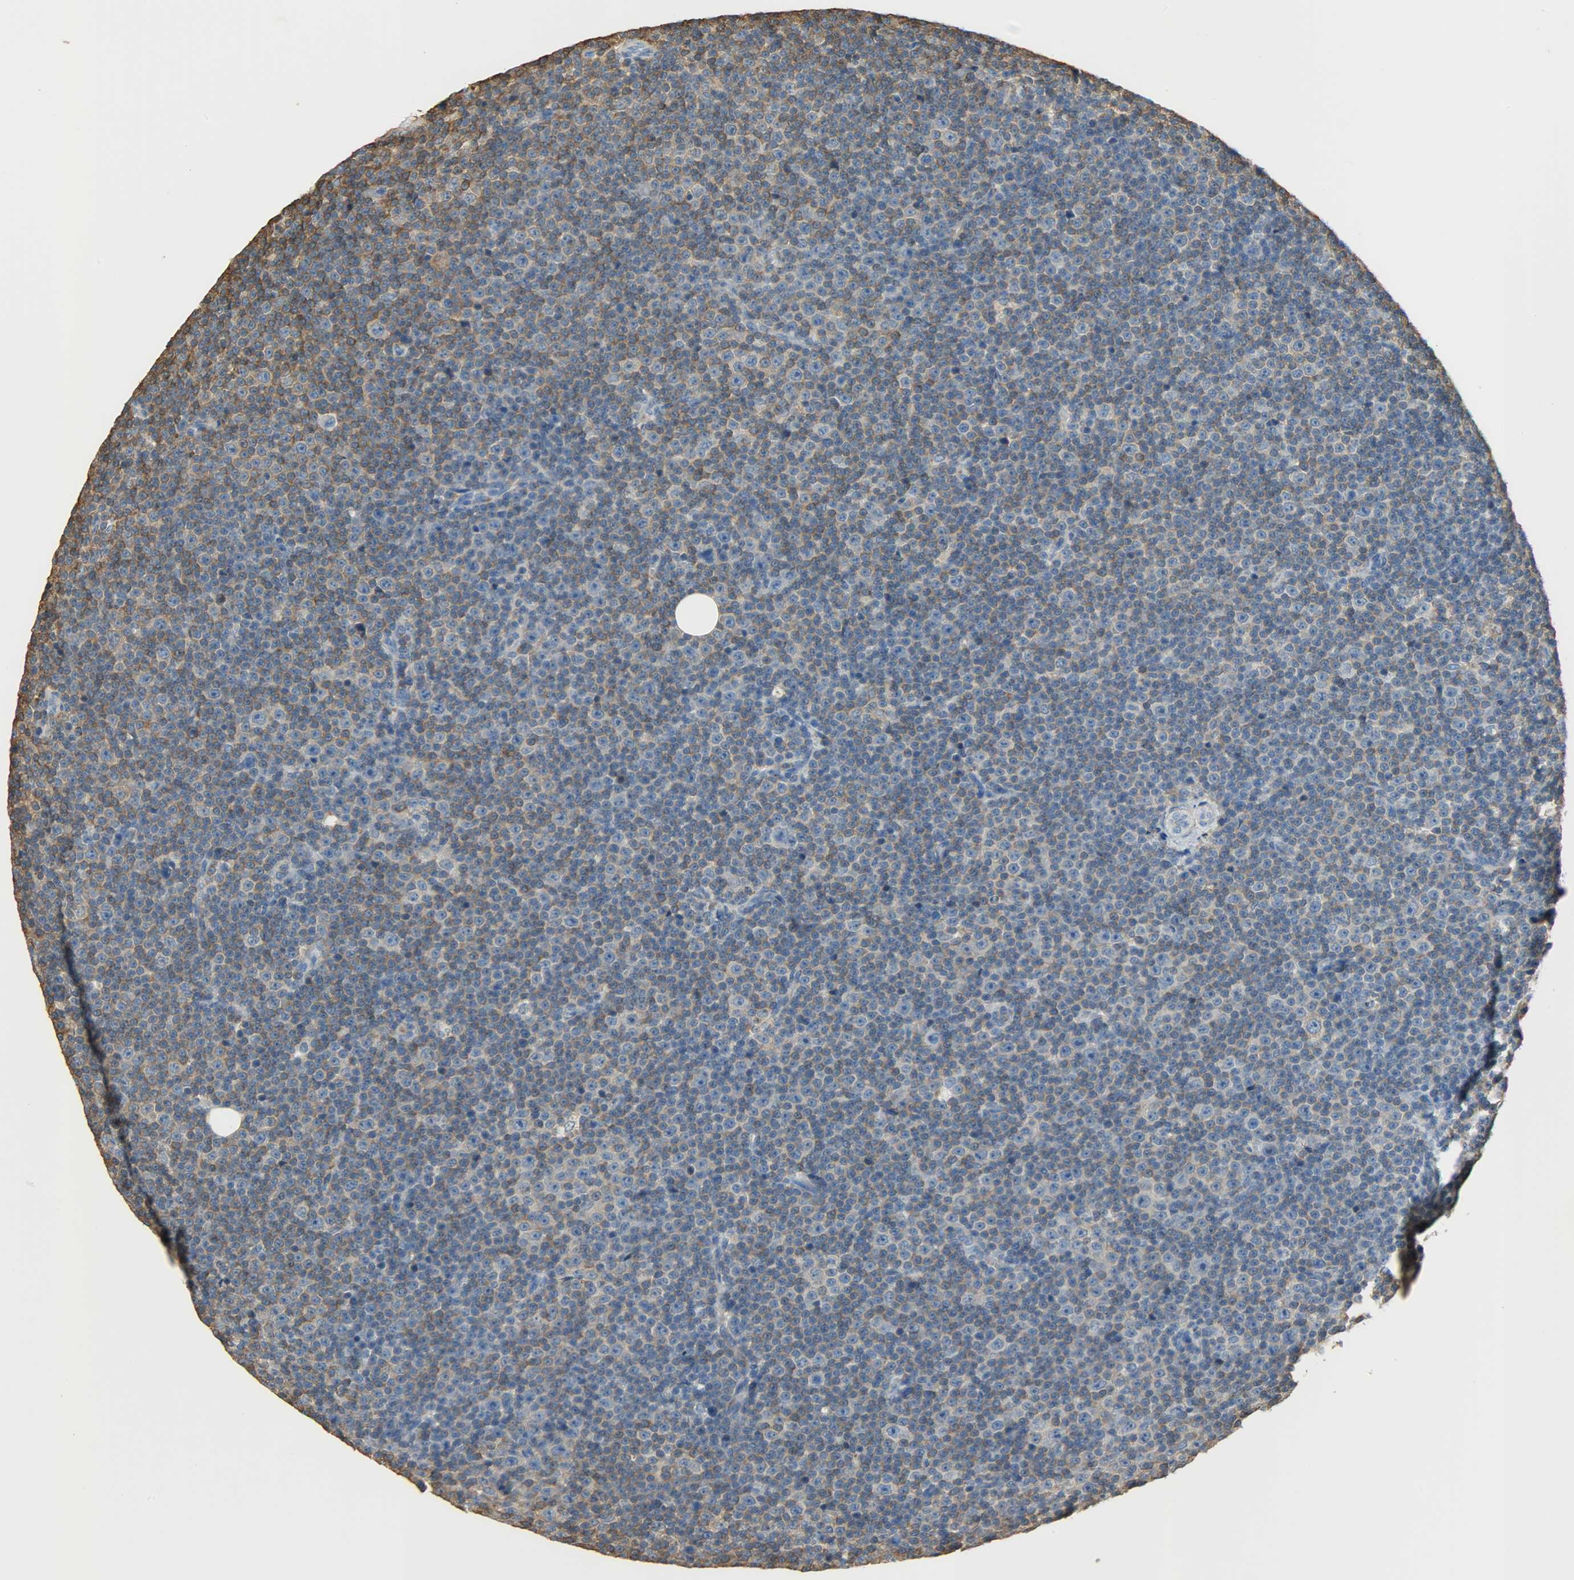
{"staining": {"intensity": "weak", "quantity": "25%-75%", "location": "cytoplasmic/membranous"}, "tissue": "lymphoma", "cell_type": "Tumor cells", "image_type": "cancer", "snomed": [{"axis": "morphology", "description": "Malignant lymphoma, non-Hodgkin's type, Low grade"}, {"axis": "topography", "description": "Lymph node"}], "caption": "Weak cytoplasmic/membranous protein staining is seen in about 25%-75% of tumor cells in lymphoma. The staining is performed using DAB brown chromogen to label protein expression. The nuclei are counter-stained blue using hematoxylin.", "gene": "ANXA6", "patient": {"sex": "female", "age": 67}}